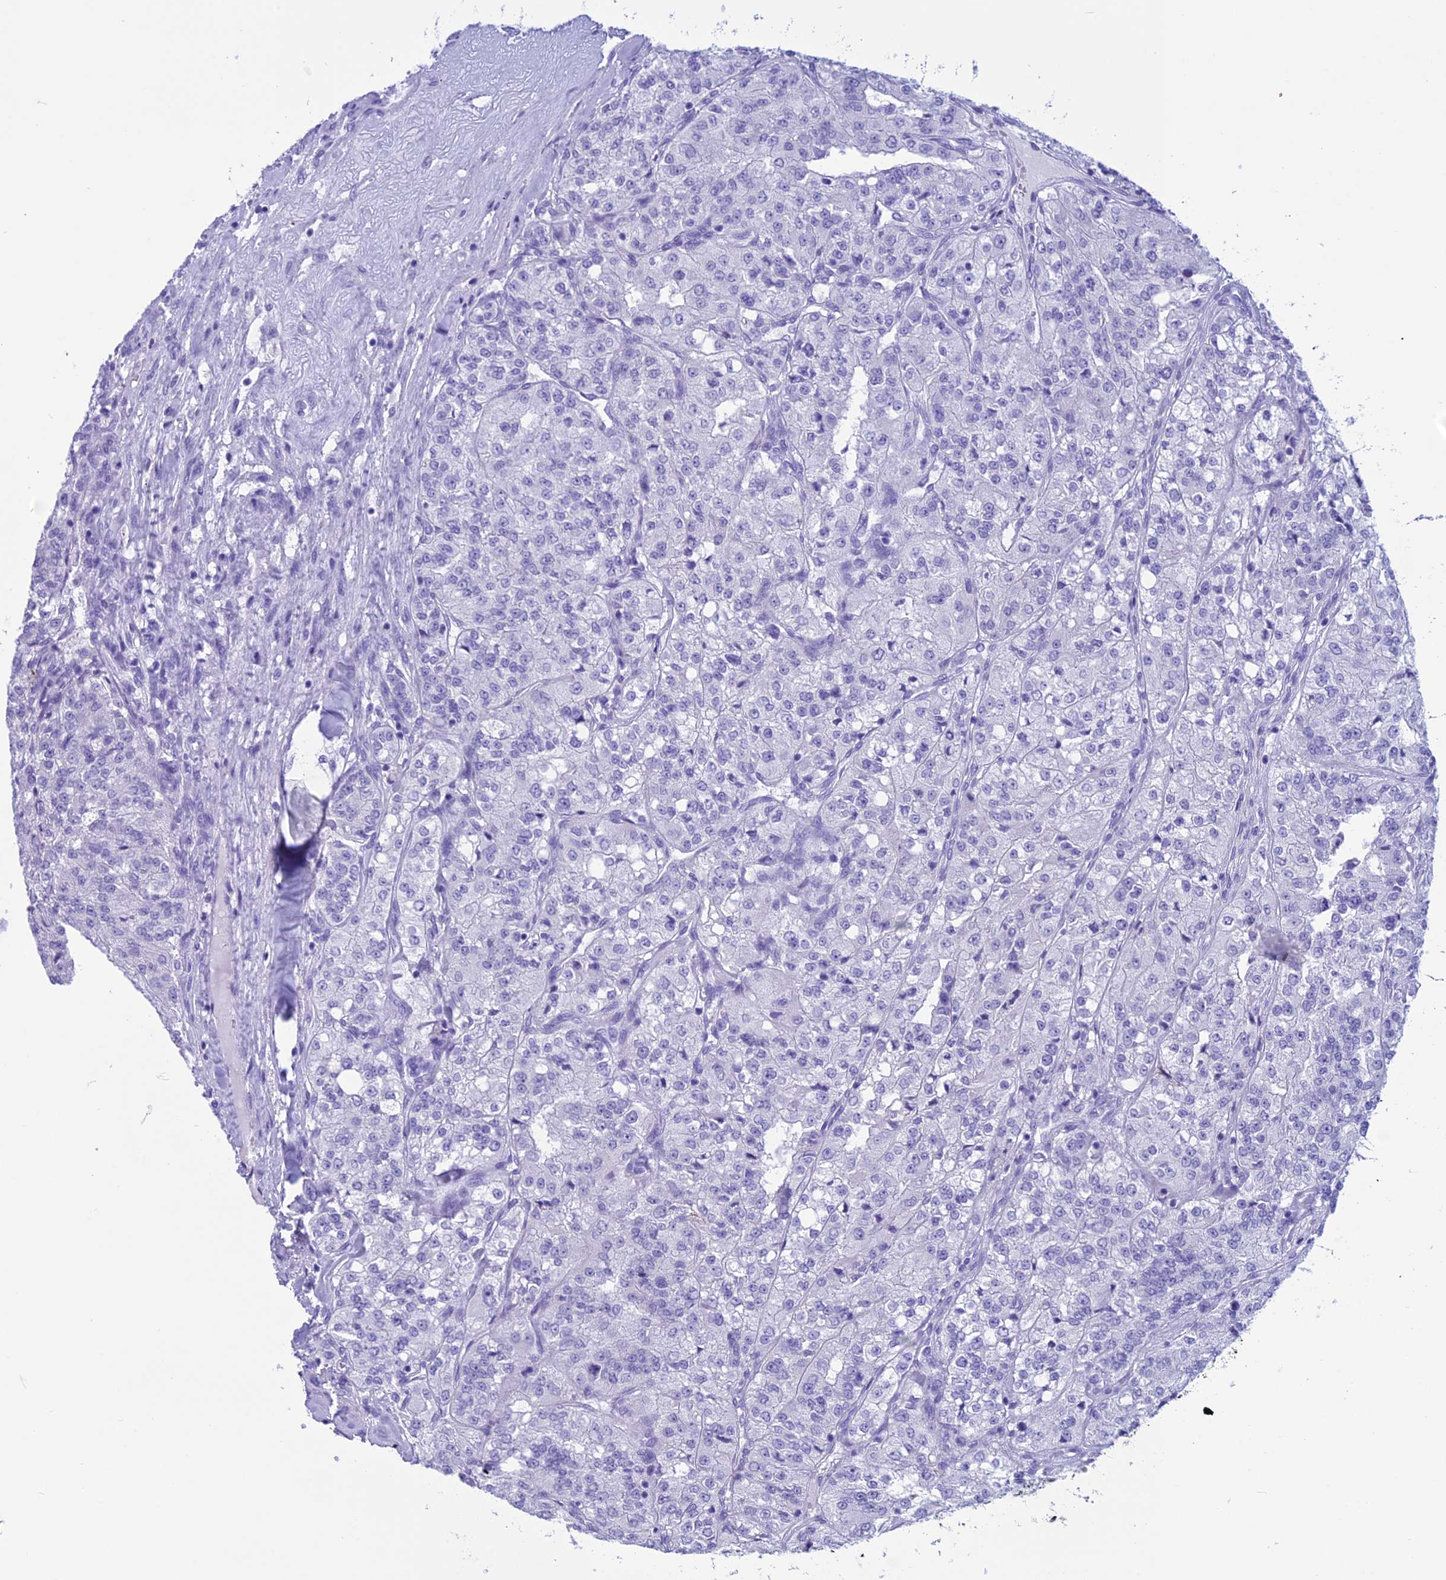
{"staining": {"intensity": "negative", "quantity": "none", "location": "none"}, "tissue": "renal cancer", "cell_type": "Tumor cells", "image_type": "cancer", "snomed": [{"axis": "morphology", "description": "Adenocarcinoma, NOS"}, {"axis": "topography", "description": "Kidney"}], "caption": "Human adenocarcinoma (renal) stained for a protein using immunohistochemistry exhibits no staining in tumor cells.", "gene": "TRAM1L1", "patient": {"sex": "female", "age": 63}}